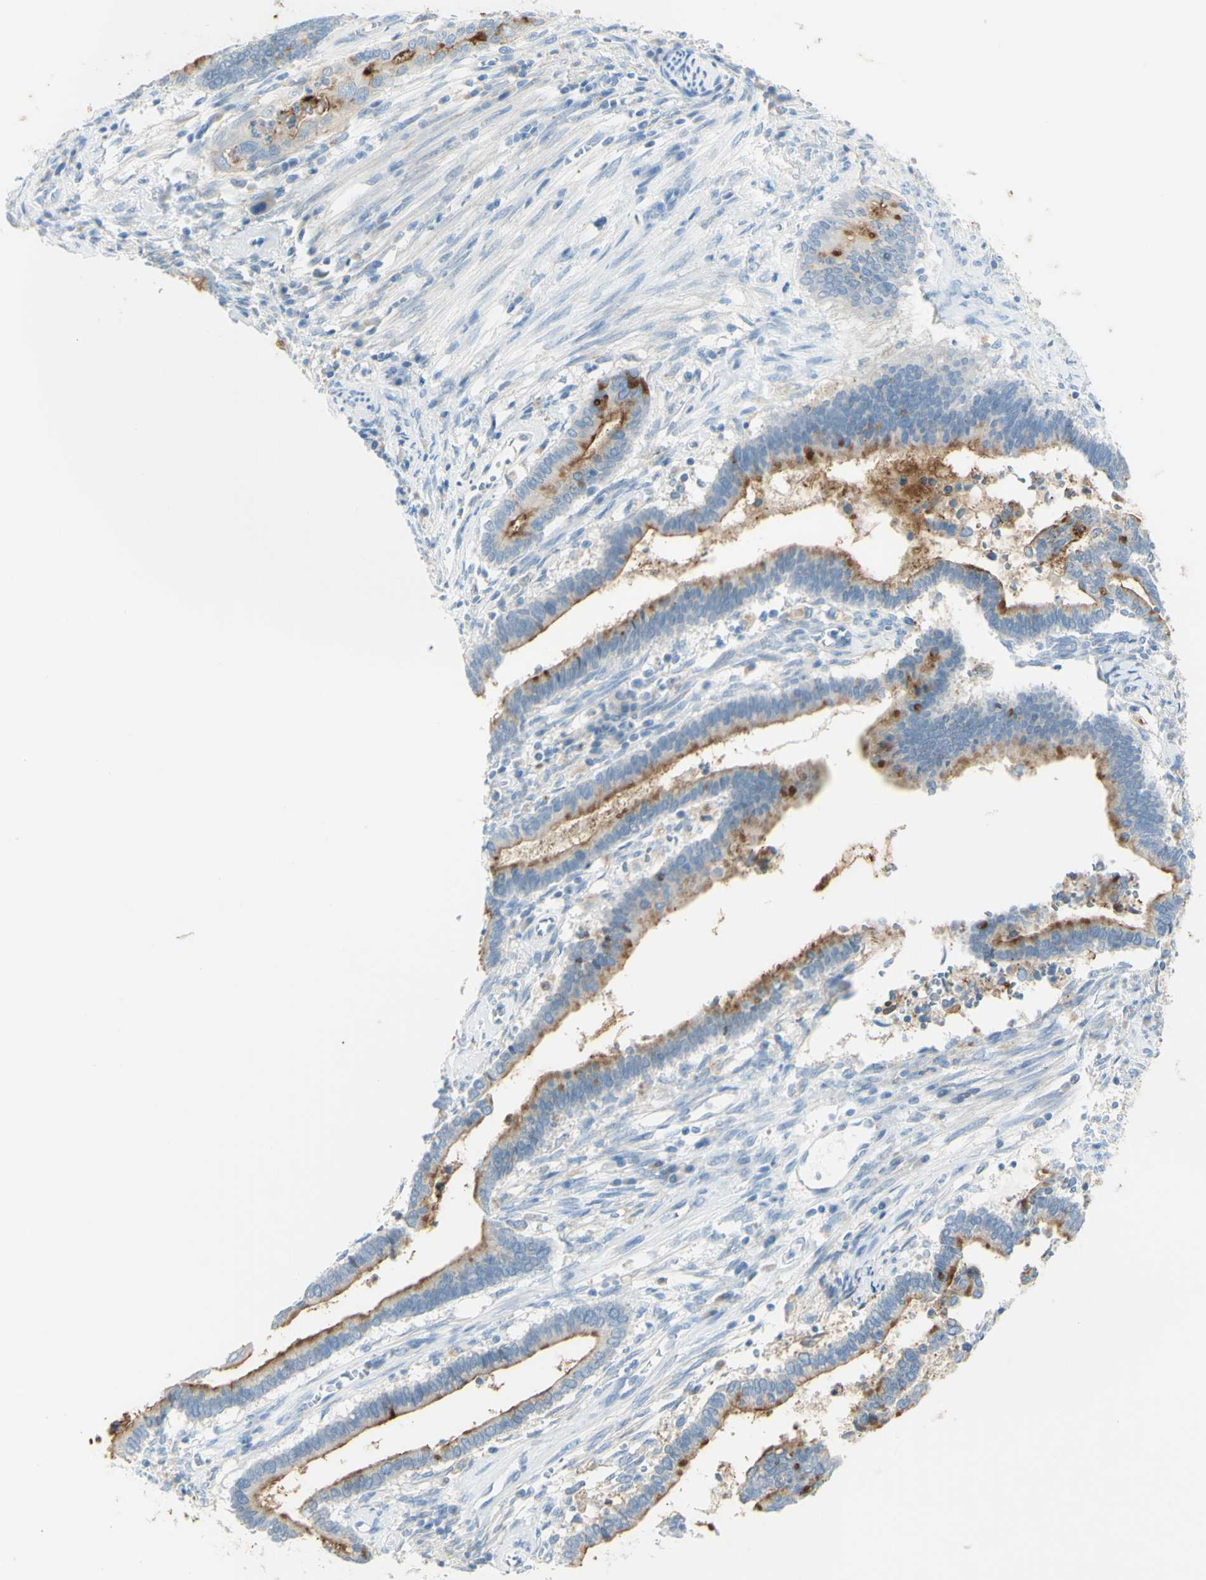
{"staining": {"intensity": "weak", "quantity": "25%-75%", "location": "cytoplasmic/membranous"}, "tissue": "cervical cancer", "cell_type": "Tumor cells", "image_type": "cancer", "snomed": [{"axis": "morphology", "description": "Adenocarcinoma, NOS"}, {"axis": "topography", "description": "Cervix"}], "caption": "Protein staining of adenocarcinoma (cervical) tissue demonstrates weak cytoplasmic/membranous staining in about 25%-75% of tumor cells. The staining was performed using DAB, with brown indicating positive protein expression. Nuclei are stained blue with hematoxylin.", "gene": "TSPAN1", "patient": {"sex": "female", "age": 44}}